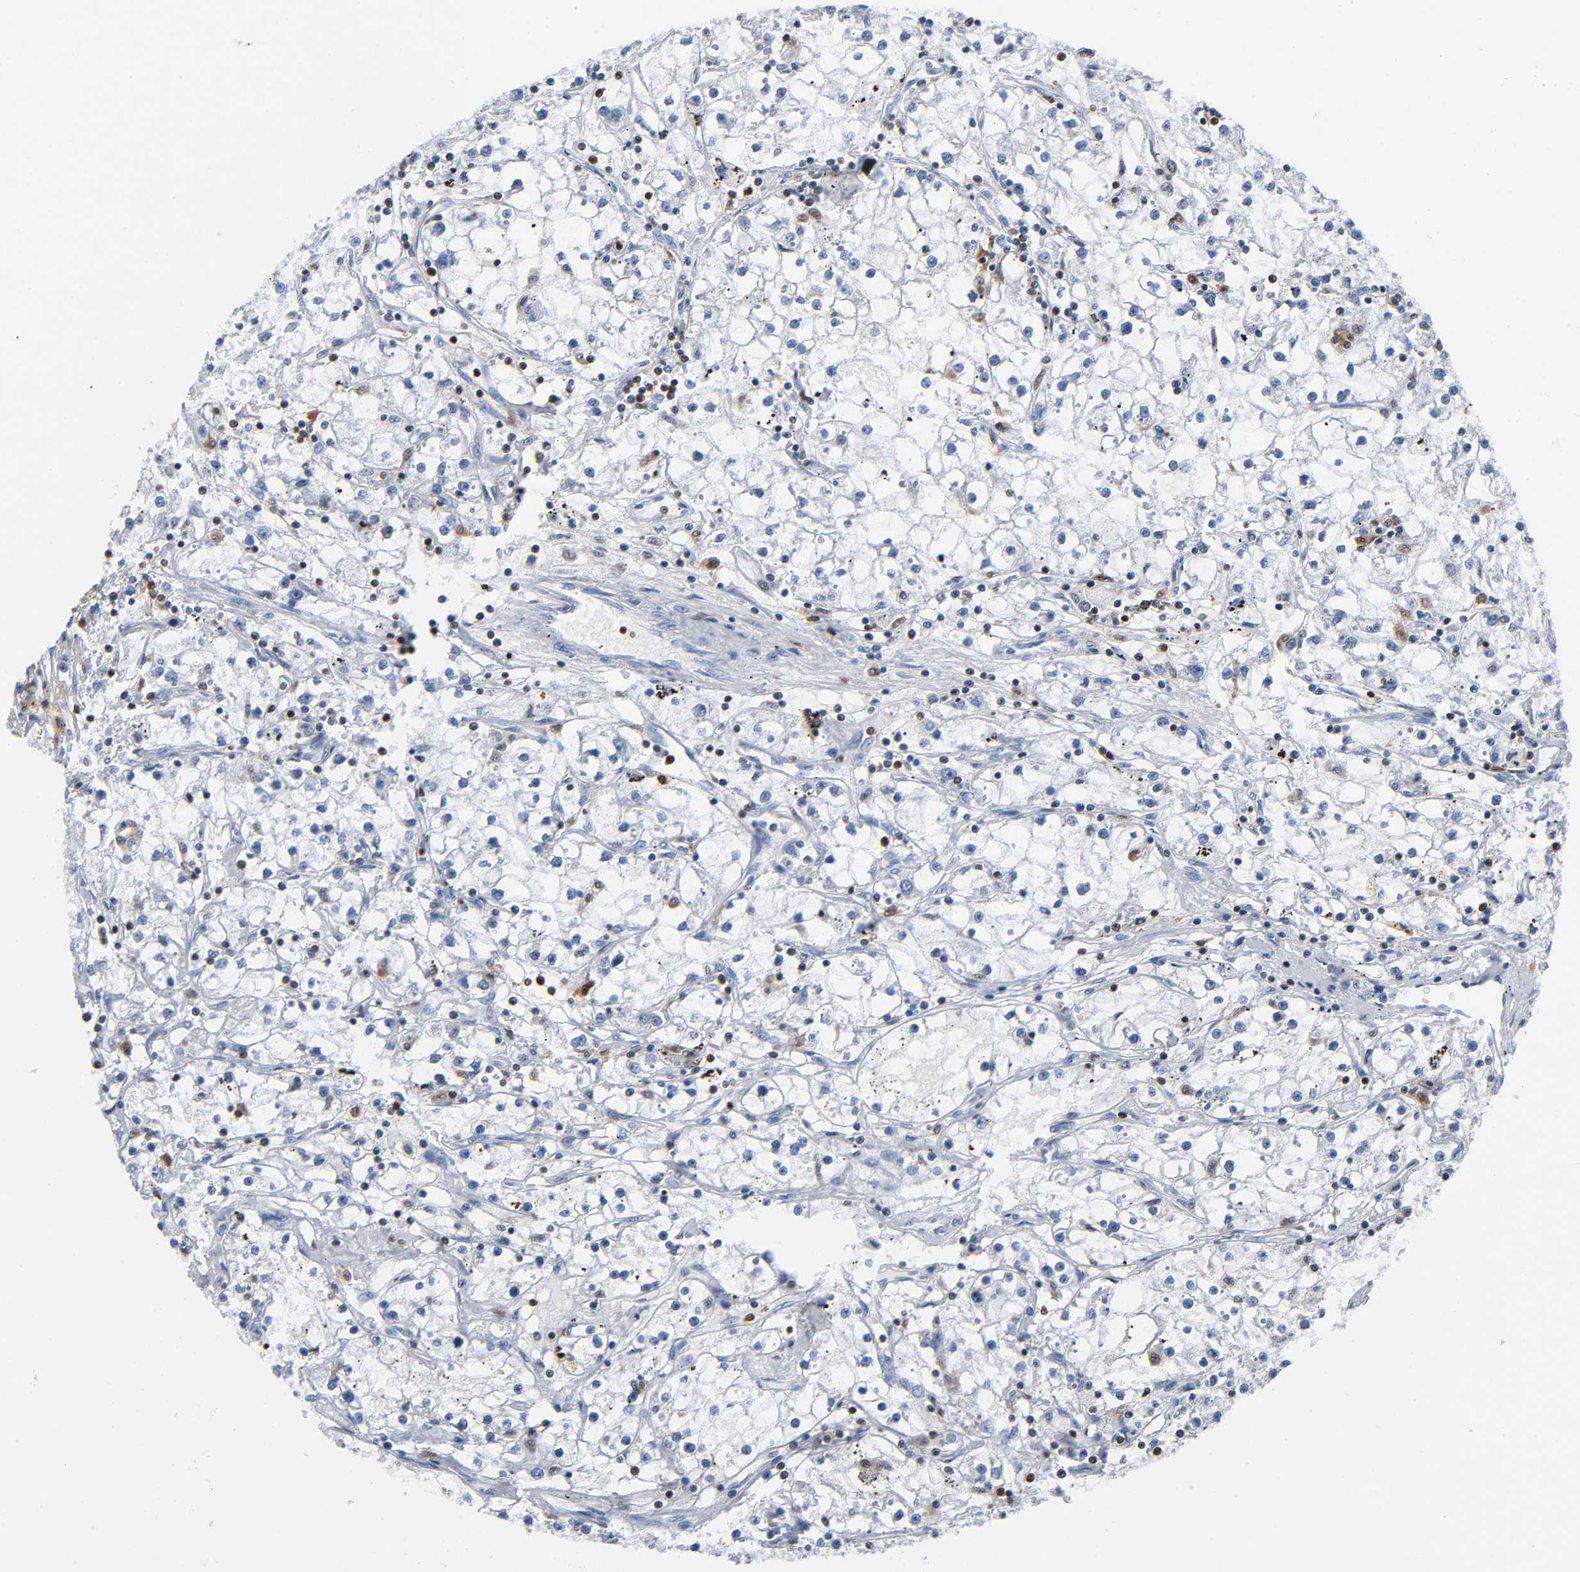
{"staining": {"intensity": "negative", "quantity": "none", "location": "none"}, "tissue": "renal cancer", "cell_type": "Tumor cells", "image_type": "cancer", "snomed": [{"axis": "morphology", "description": "Adenocarcinoma, NOS"}, {"axis": "topography", "description": "Kidney"}], "caption": "Tumor cells show no significant protein positivity in adenocarcinoma (renal). (DAB (3,3'-diaminobenzidine) IHC visualized using brightfield microscopy, high magnification).", "gene": "DOK2", "patient": {"sex": "male", "age": 56}}